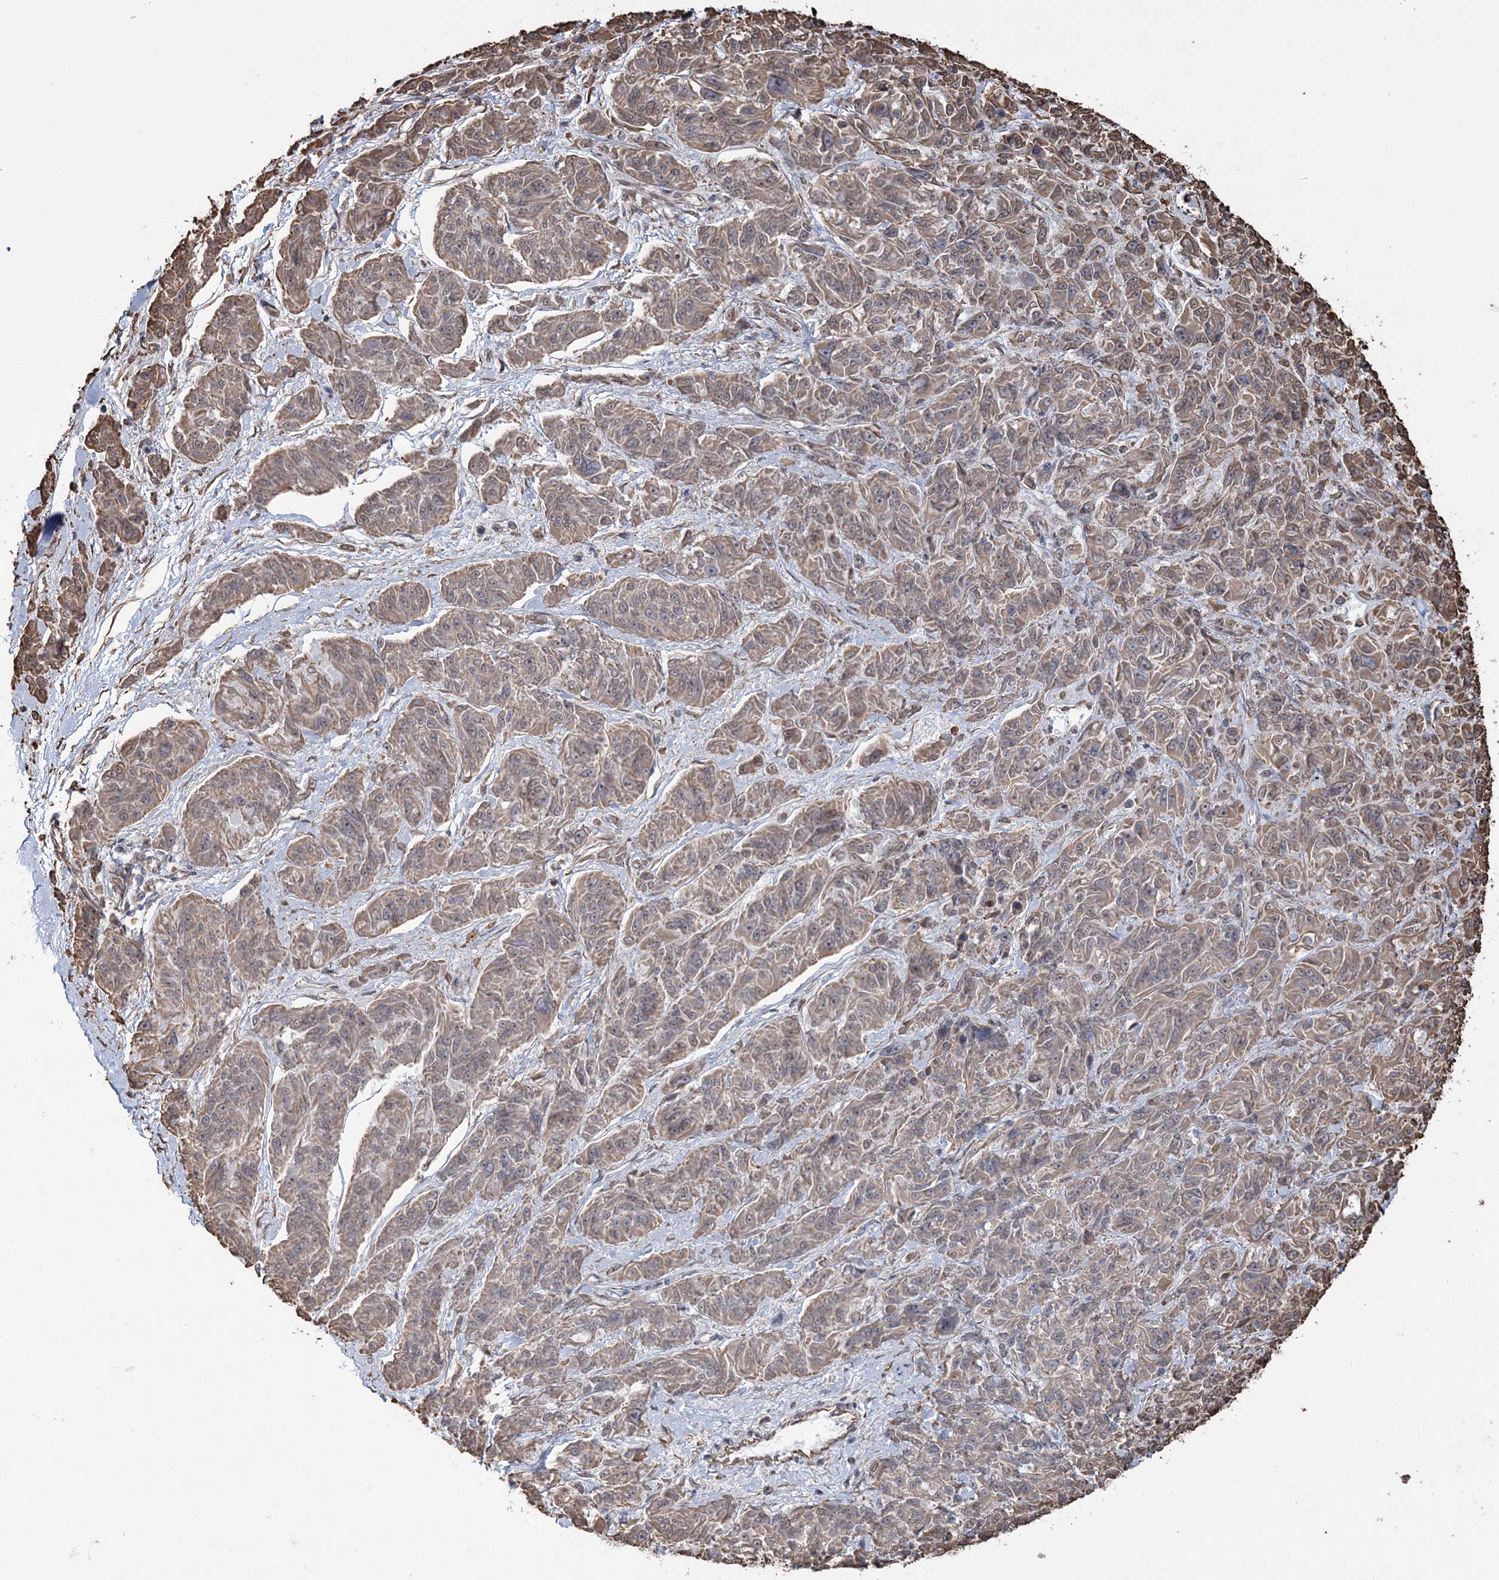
{"staining": {"intensity": "weak", "quantity": "25%-75%", "location": "cytoplasmic/membranous"}, "tissue": "melanoma", "cell_type": "Tumor cells", "image_type": "cancer", "snomed": [{"axis": "morphology", "description": "Malignant melanoma, NOS"}, {"axis": "topography", "description": "Skin"}], "caption": "Weak cytoplasmic/membranous expression for a protein is present in approximately 25%-75% of tumor cells of melanoma using IHC.", "gene": "ATP11B", "patient": {"sex": "male", "age": 53}}